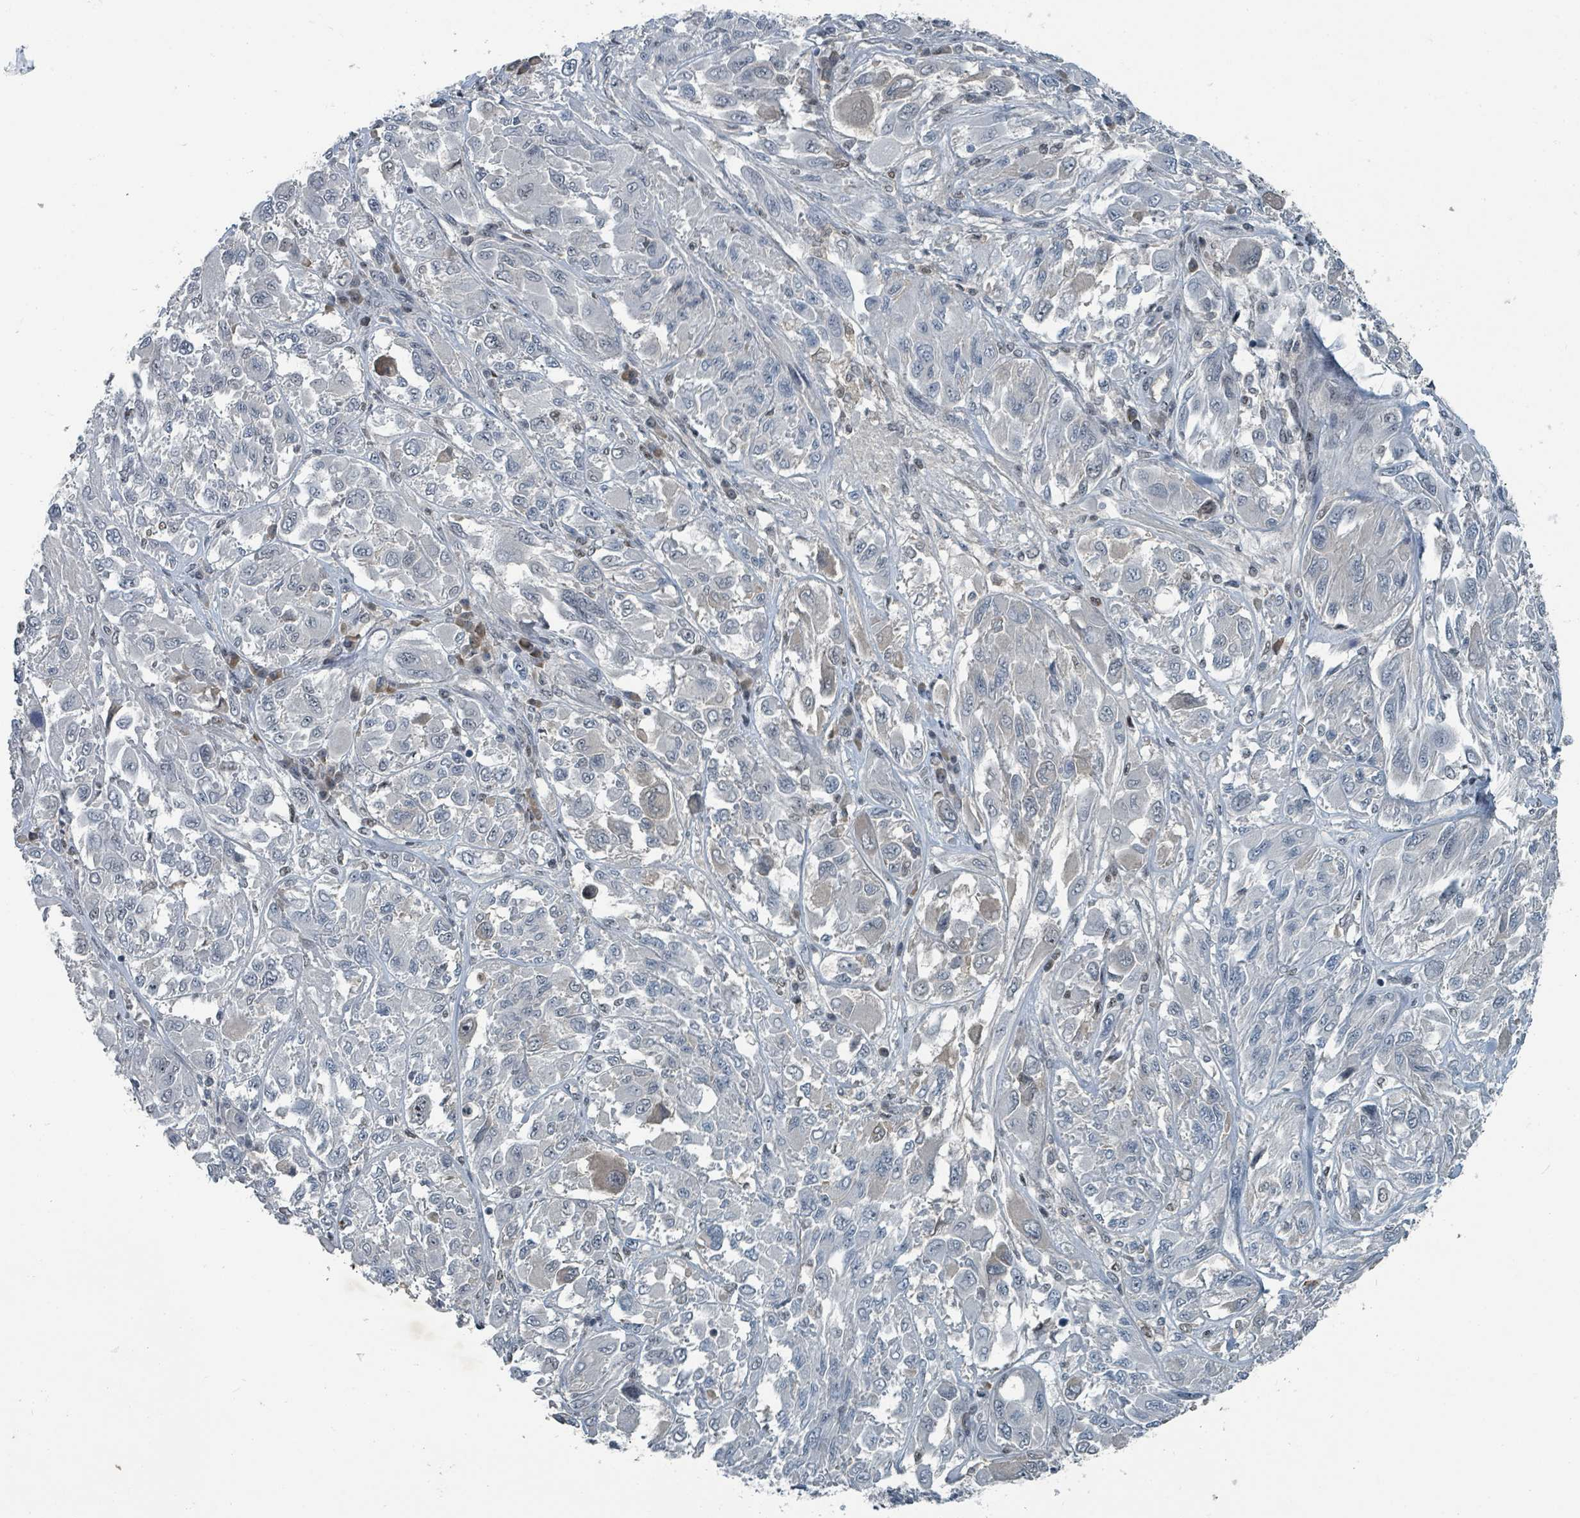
{"staining": {"intensity": "negative", "quantity": "none", "location": "none"}, "tissue": "melanoma", "cell_type": "Tumor cells", "image_type": "cancer", "snomed": [{"axis": "morphology", "description": "Malignant melanoma, NOS"}, {"axis": "topography", "description": "Skin"}], "caption": "This micrograph is of malignant melanoma stained with IHC to label a protein in brown with the nuclei are counter-stained blue. There is no expression in tumor cells.", "gene": "UCK1", "patient": {"sex": "female", "age": 91}}